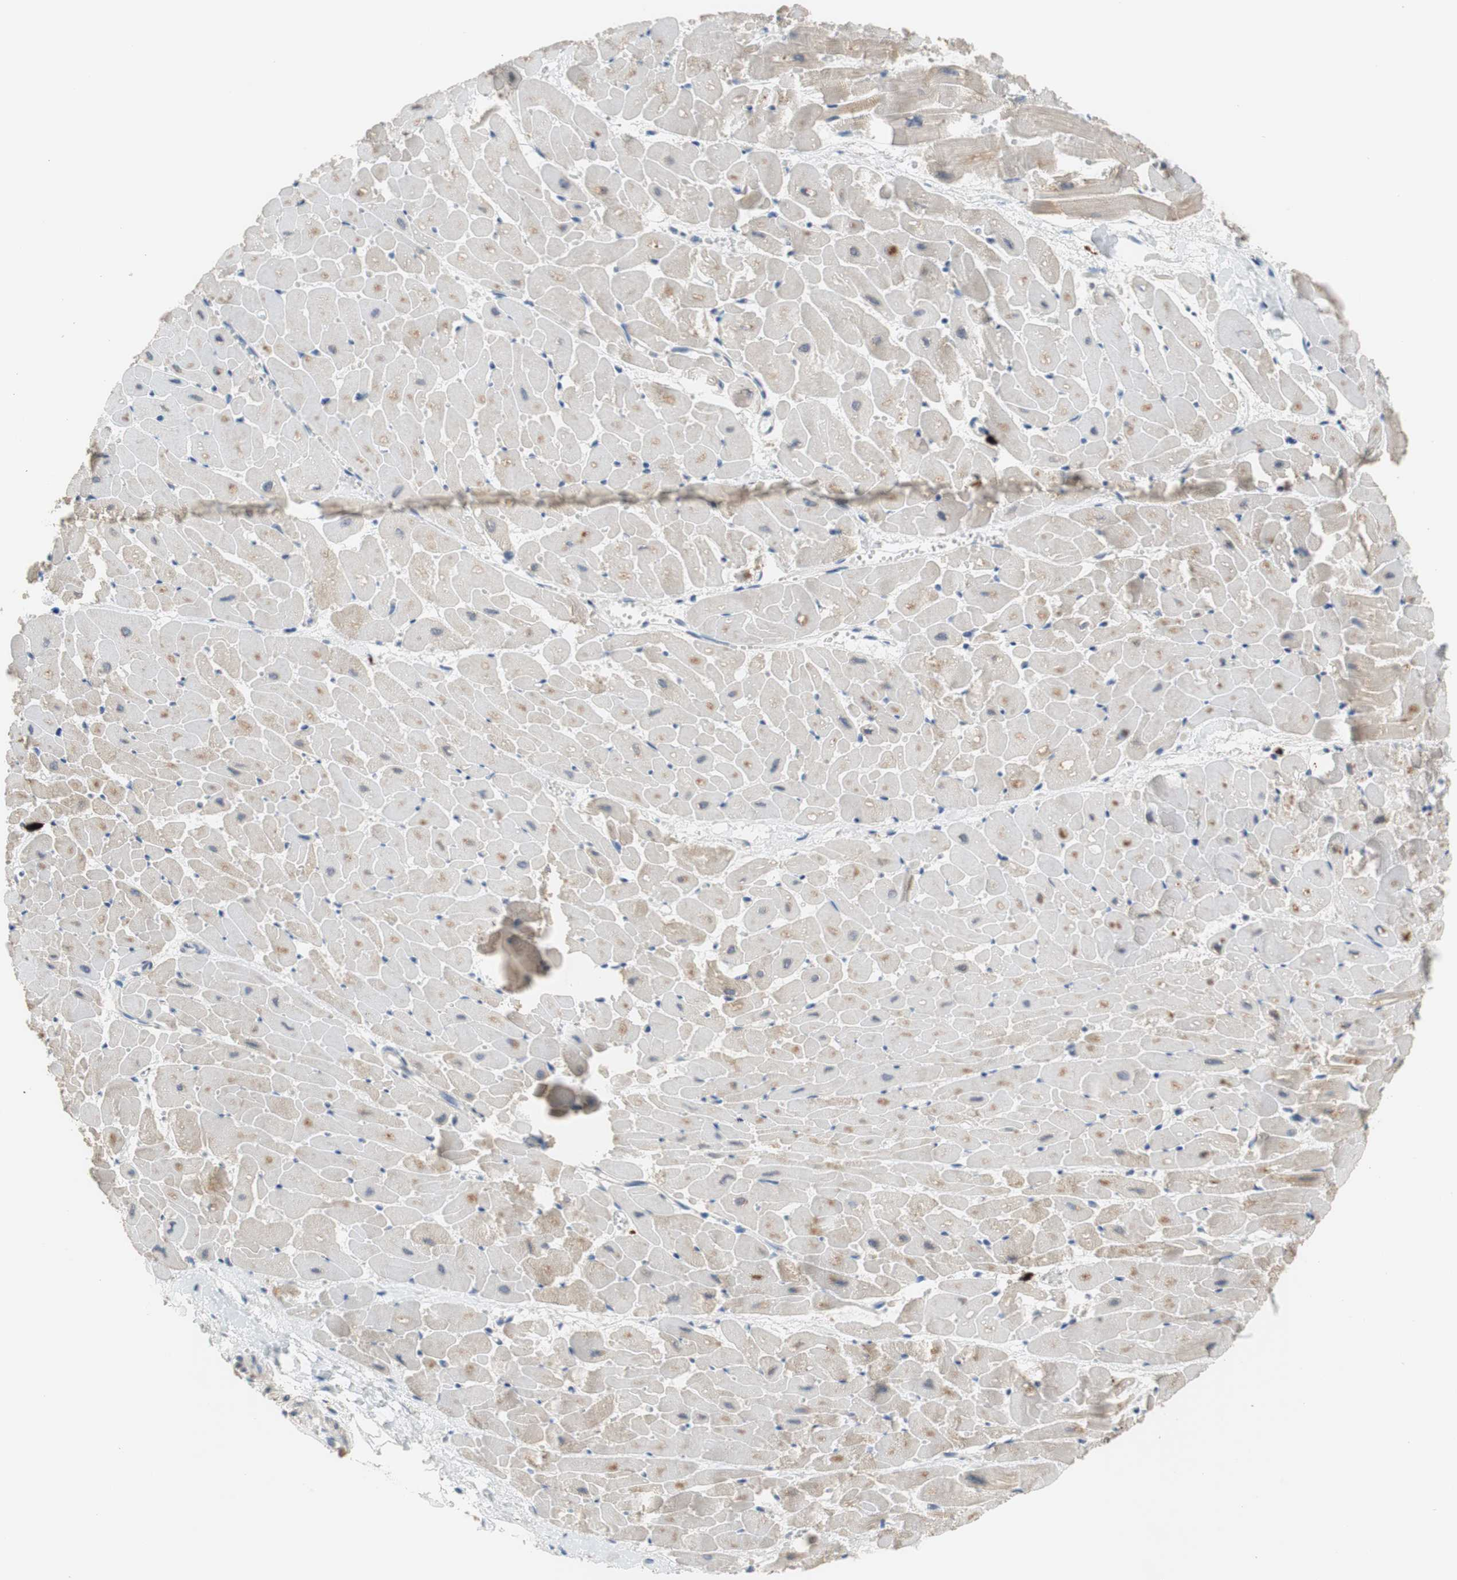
{"staining": {"intensity": "weak", "quantity": "25%-75%", "location": "cytoplasmic/membranous"}, "tissue": "heart muscle", "cell_type": "Cardiomyocytes", "image_type": "normal", "snomed": [{"axis": "morphology", "description": "Normal tissue, NOS"}, {"axis": "topography", "description": "Heart"}], "caption": "Cardiomyocytes demonstrate low levels of weak cytoplasmic/membranous positivity in about 25%-75% of cells in unremarkable human heart muscle. (Brightfield microscopy of DAB IHC at high magnification).", "gene": "COL12A1", "patient": {"sex": "female", "age": 19}}